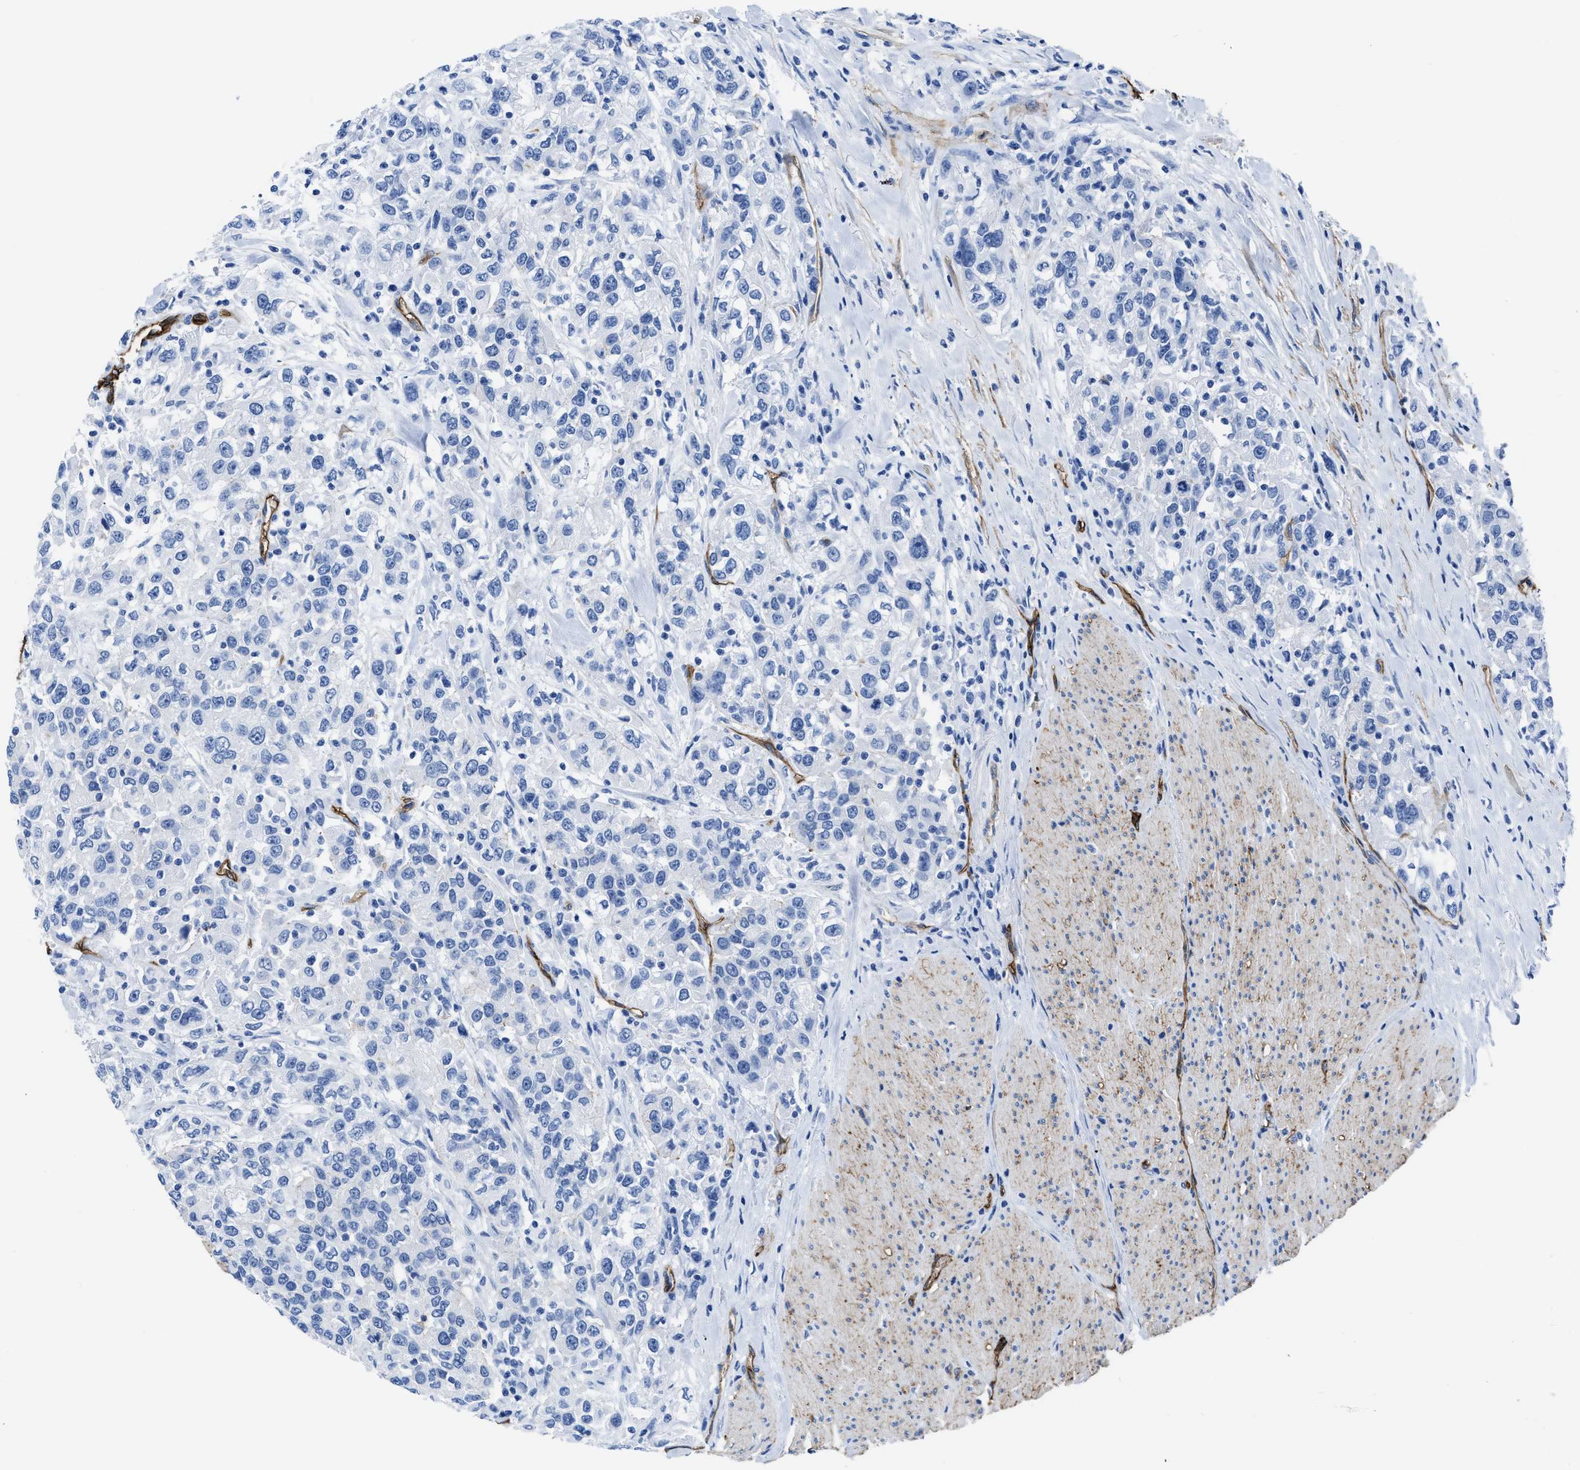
{"staining": {"intensity": "negative", "quantity": "none", "location": "none"}, "tissue": "urothelial cancer", "cell_type": "Tumor cells", "image_type": "cancer", "snomed": [{"axis": "morphology", "description": "Urothelial carcinoma, High grade"}, {"axis": "topography", "description": "Urinary bladder"}], "caption": "DAB immunohistochemical staining of human urothelial carcinoma (high-grade) displays no significant staining in tumor cells.", "gene": "AQP1", "patient": {"sex": "female", "age": 80}}